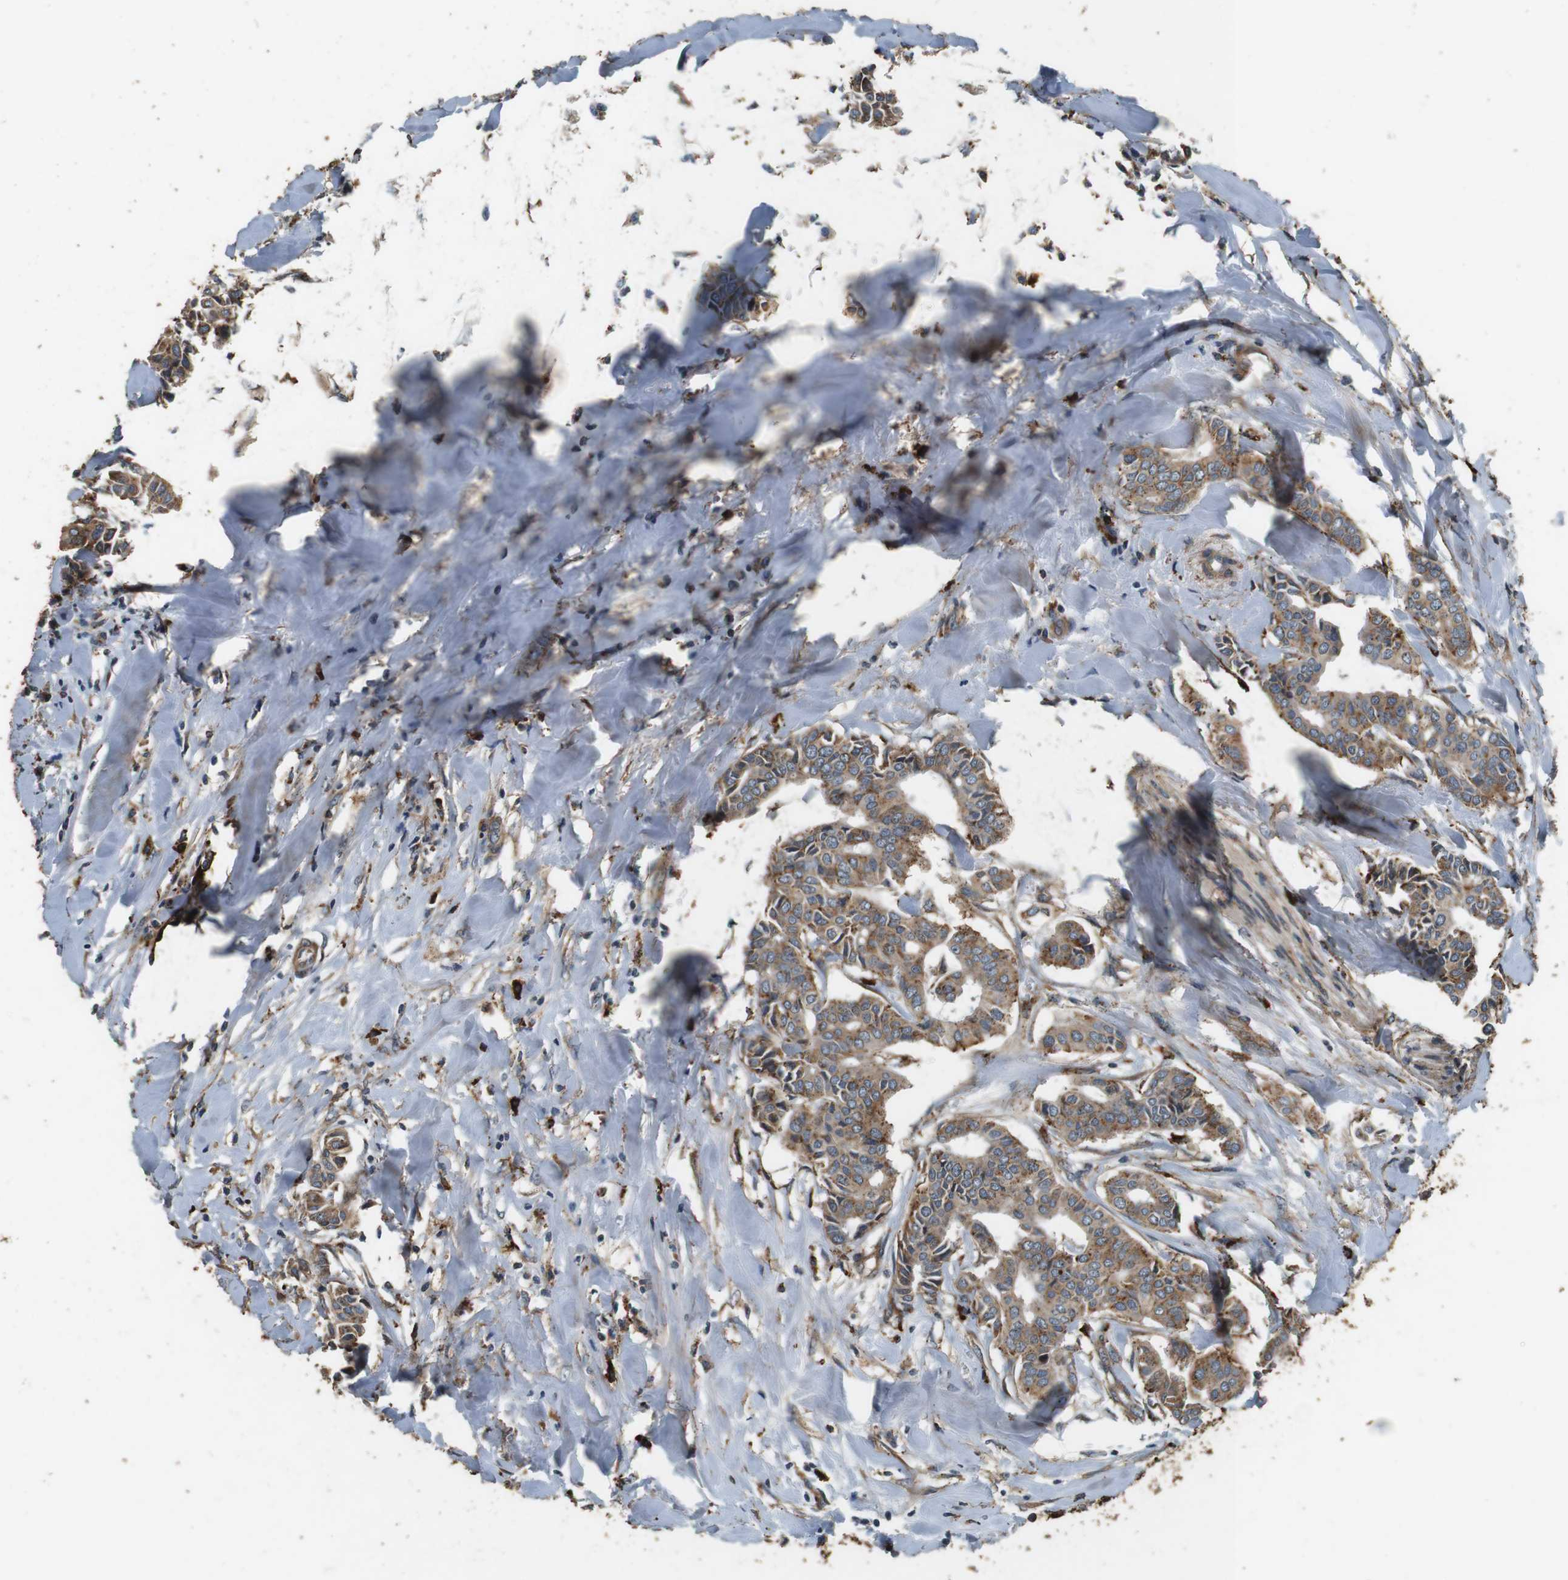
{"staining": {"intensity": "weak", "quantity": ">75%", "location": "cytoplasmic/membranous"}, "tissue": "head and neck cancer", "cell_type": "Tumor cells", "image_type": "cancer", "snomed": [{"axis": "morphology", "description": "Adenocarcinoma, NOS"}, {"axis": "topography", "description": "Salivary gland"}, {"axis": "topography", "description": "Head-Neck"}], "caption": "Immunohistochemical staining of human head and neck adenocarcinoma demonstrates low levels of weak cytoplasmic/membranous protein expression in approximately >75% of tumor cells.", "gene": "TXNRD1", "patient": {"sex": "female", "age": 59}}